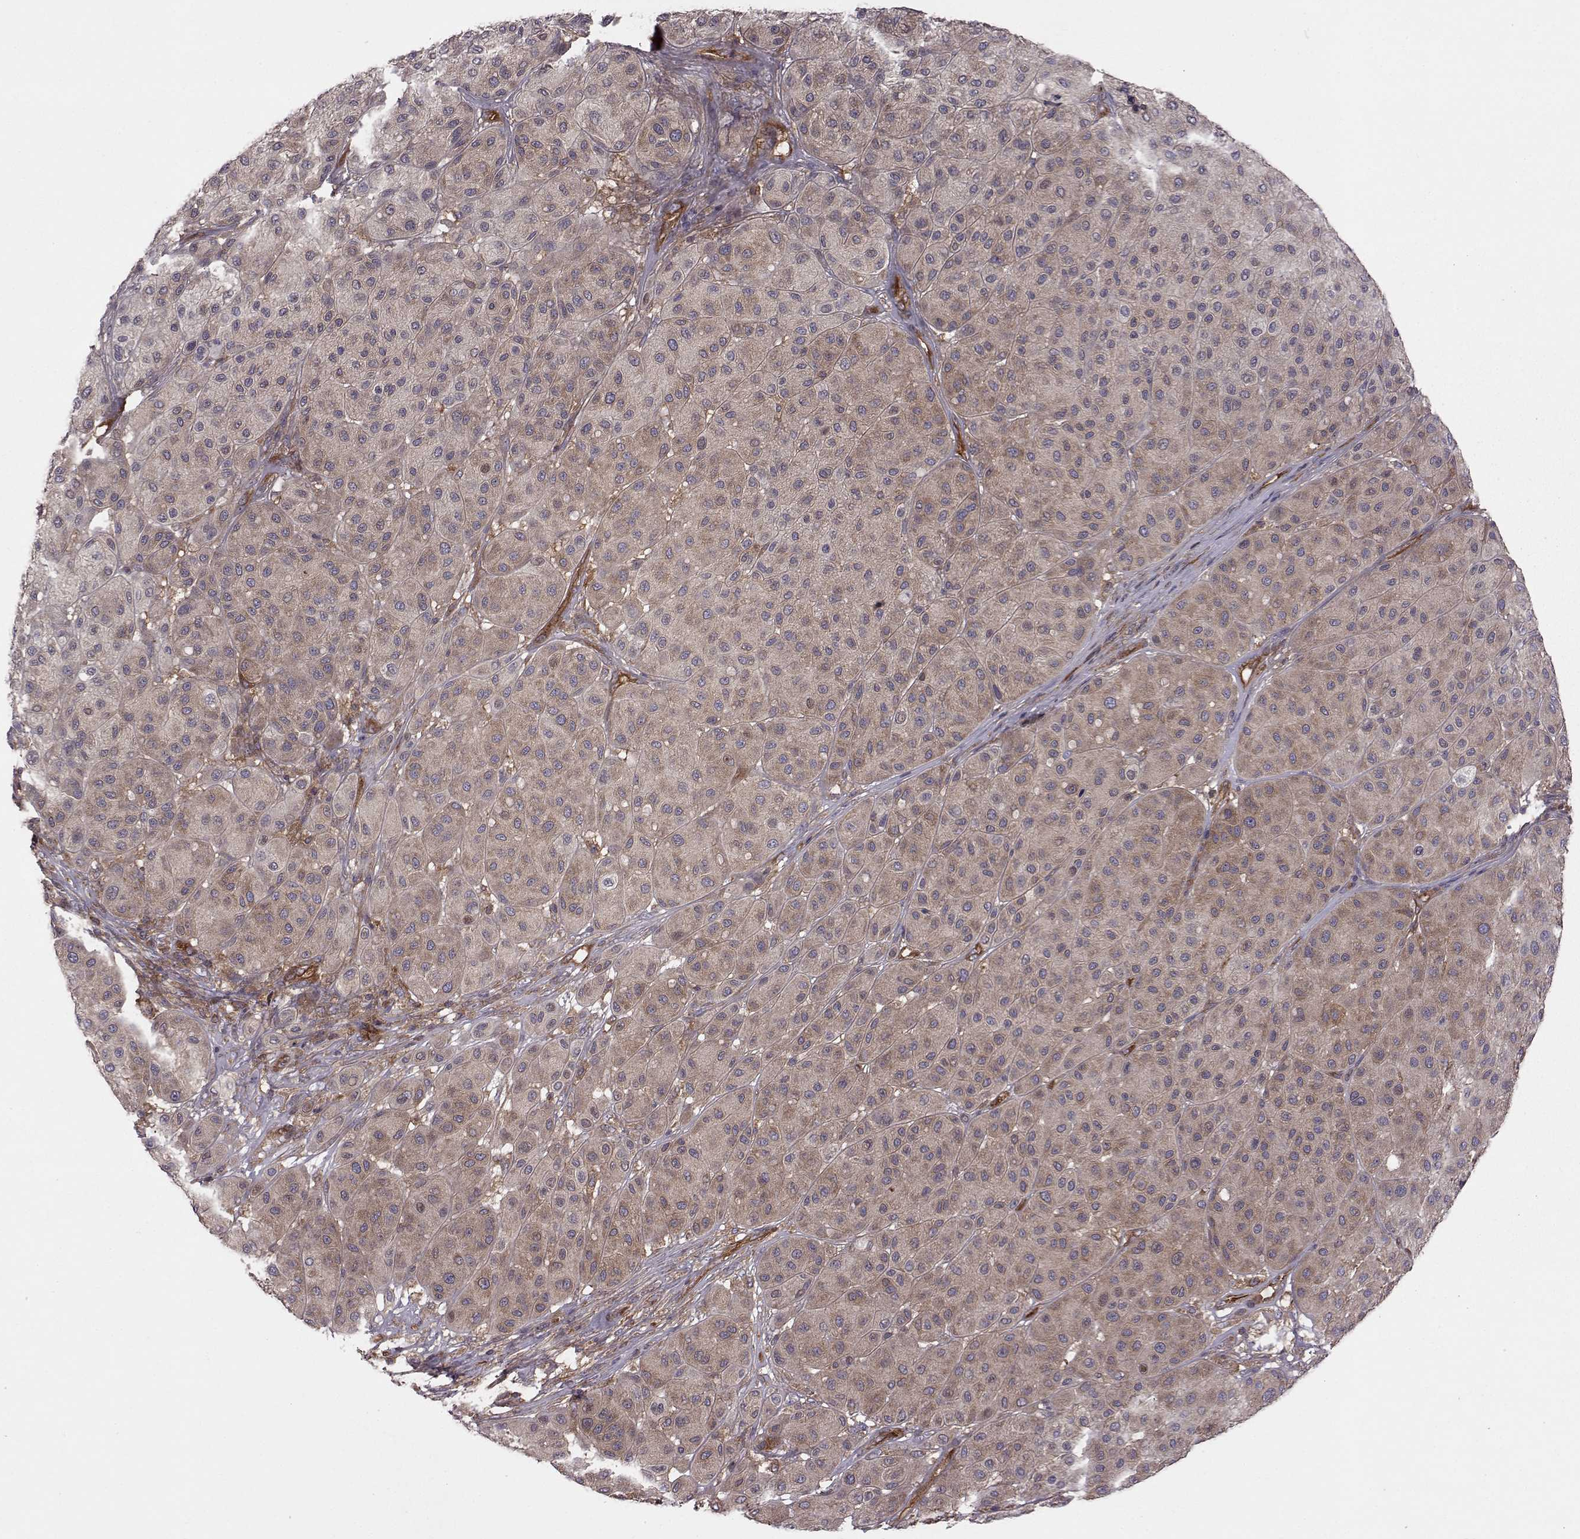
{"staining": {"intensity": "weak", "quantity": ">75%", "location": "cytoplasmic/membranous"}, "tissue": "melanoma", "cell_type": "Tumor cells", "image_type": "cancer", "snomed": [{"axis": "morphology", "description": "Malignant melanoma, Metastatic site"}, {"axis": "topography", "description": "Smooth muscle"}], "caption": "Malignant melanoma (metastatic site) stained with IHC shows weak cytoplasmic/membranous positivity in about >75% of tumor cells.", "gene": "RABGAP1", "patient": {"sex": "male", "age": 41}}